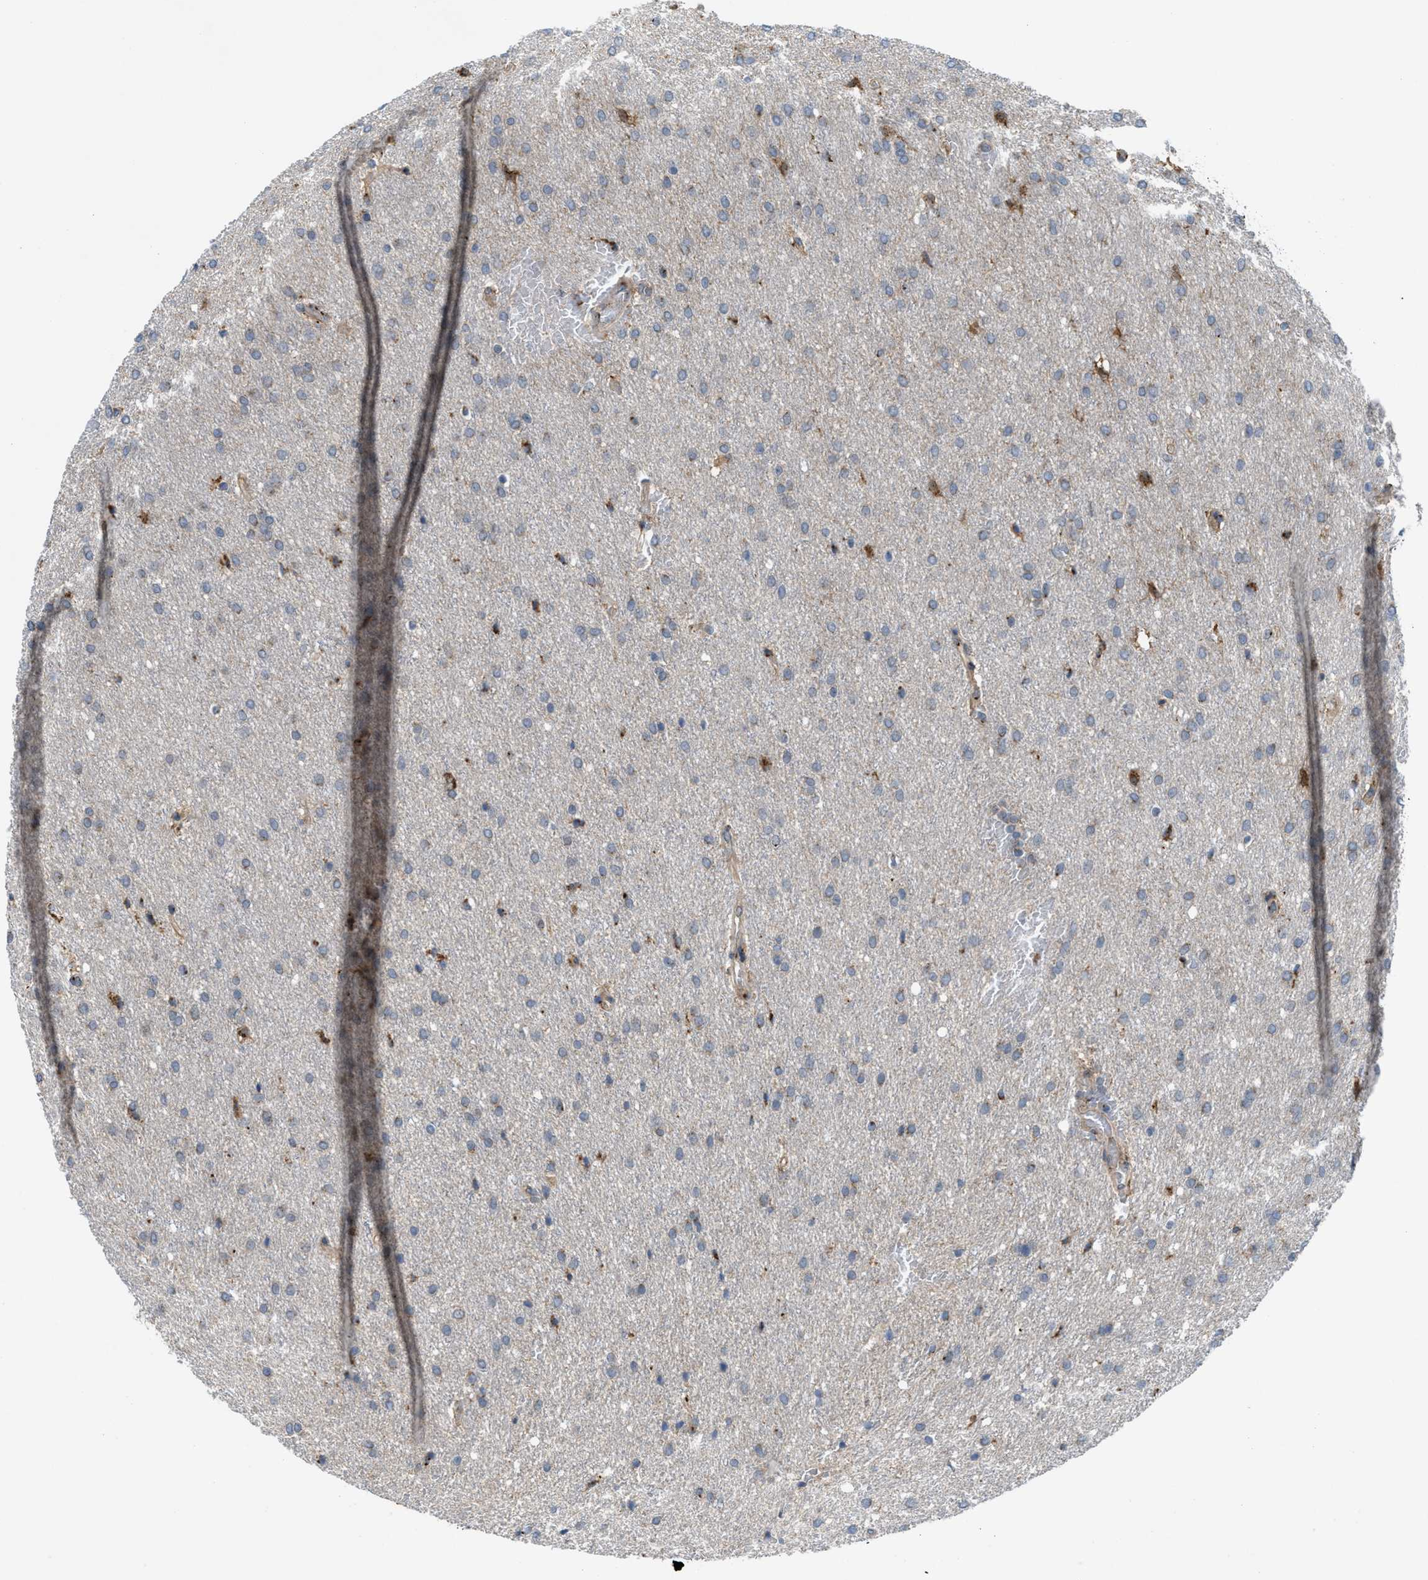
{"staining": {"intensity": "moderate", "quantity": "<25%", "location": "cytoplasmic/membranous"}, "tissue": "glioma", "cell_type": "Tumor cells", "image_type": "cancer", "snomed": [{"axis": "morphology", "description": "Glioma, malignant, Low grade"}, {"axis": "topography", "description": "Brain"}], "caption": "IHC photomicrograph of neoplastic tissue: human malignant glioma (low-grade) stained using immunohistochemistry (IHC) reveals low levels of moderate protein expression localized specifically in the cytoplasmic/membranous of tumor cells, appearing as a cytoplasmic/membranous brown color.", "gene": "SLC38A10", "patient": {"sex": "female", "age": 37}}